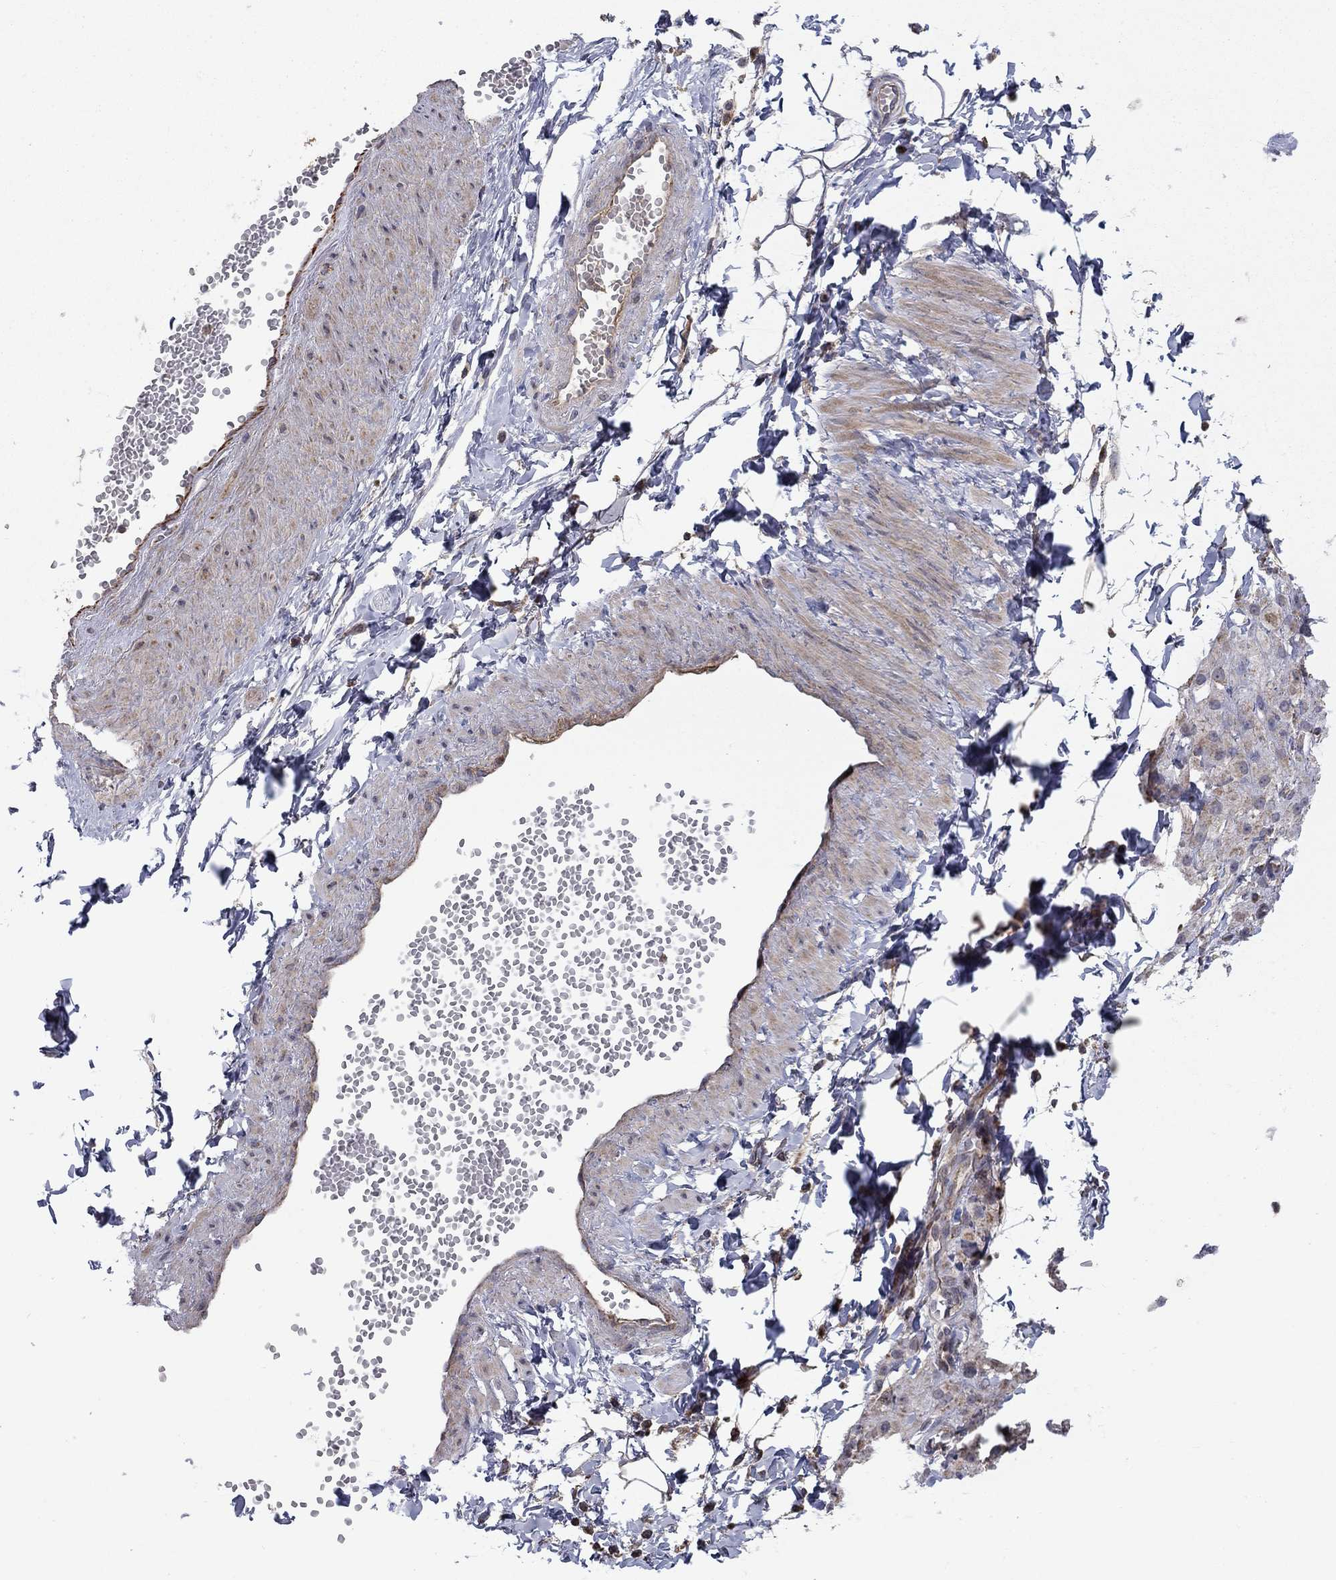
{"staining": {"intensity": "negative", "quantity": "none", "location": "none"}, "tissue": "adipose tissue", "cell_type": "Adipocytes", "image_type": "normal", "snomed": [{"axis": "morphology", "description": "Normal tissue, NOS"}, {"axis": "topography", "description": "Smooth muscle"}, {"axis": "topography", "description": "Peripheral nerve tissue"}], "caption": "Immunohistochemistry (IHC) of normal adipose tissue shows no expression in adipocytes.", "gene": "DOP1B", "patient": {"sex": "male", "age": 22}}